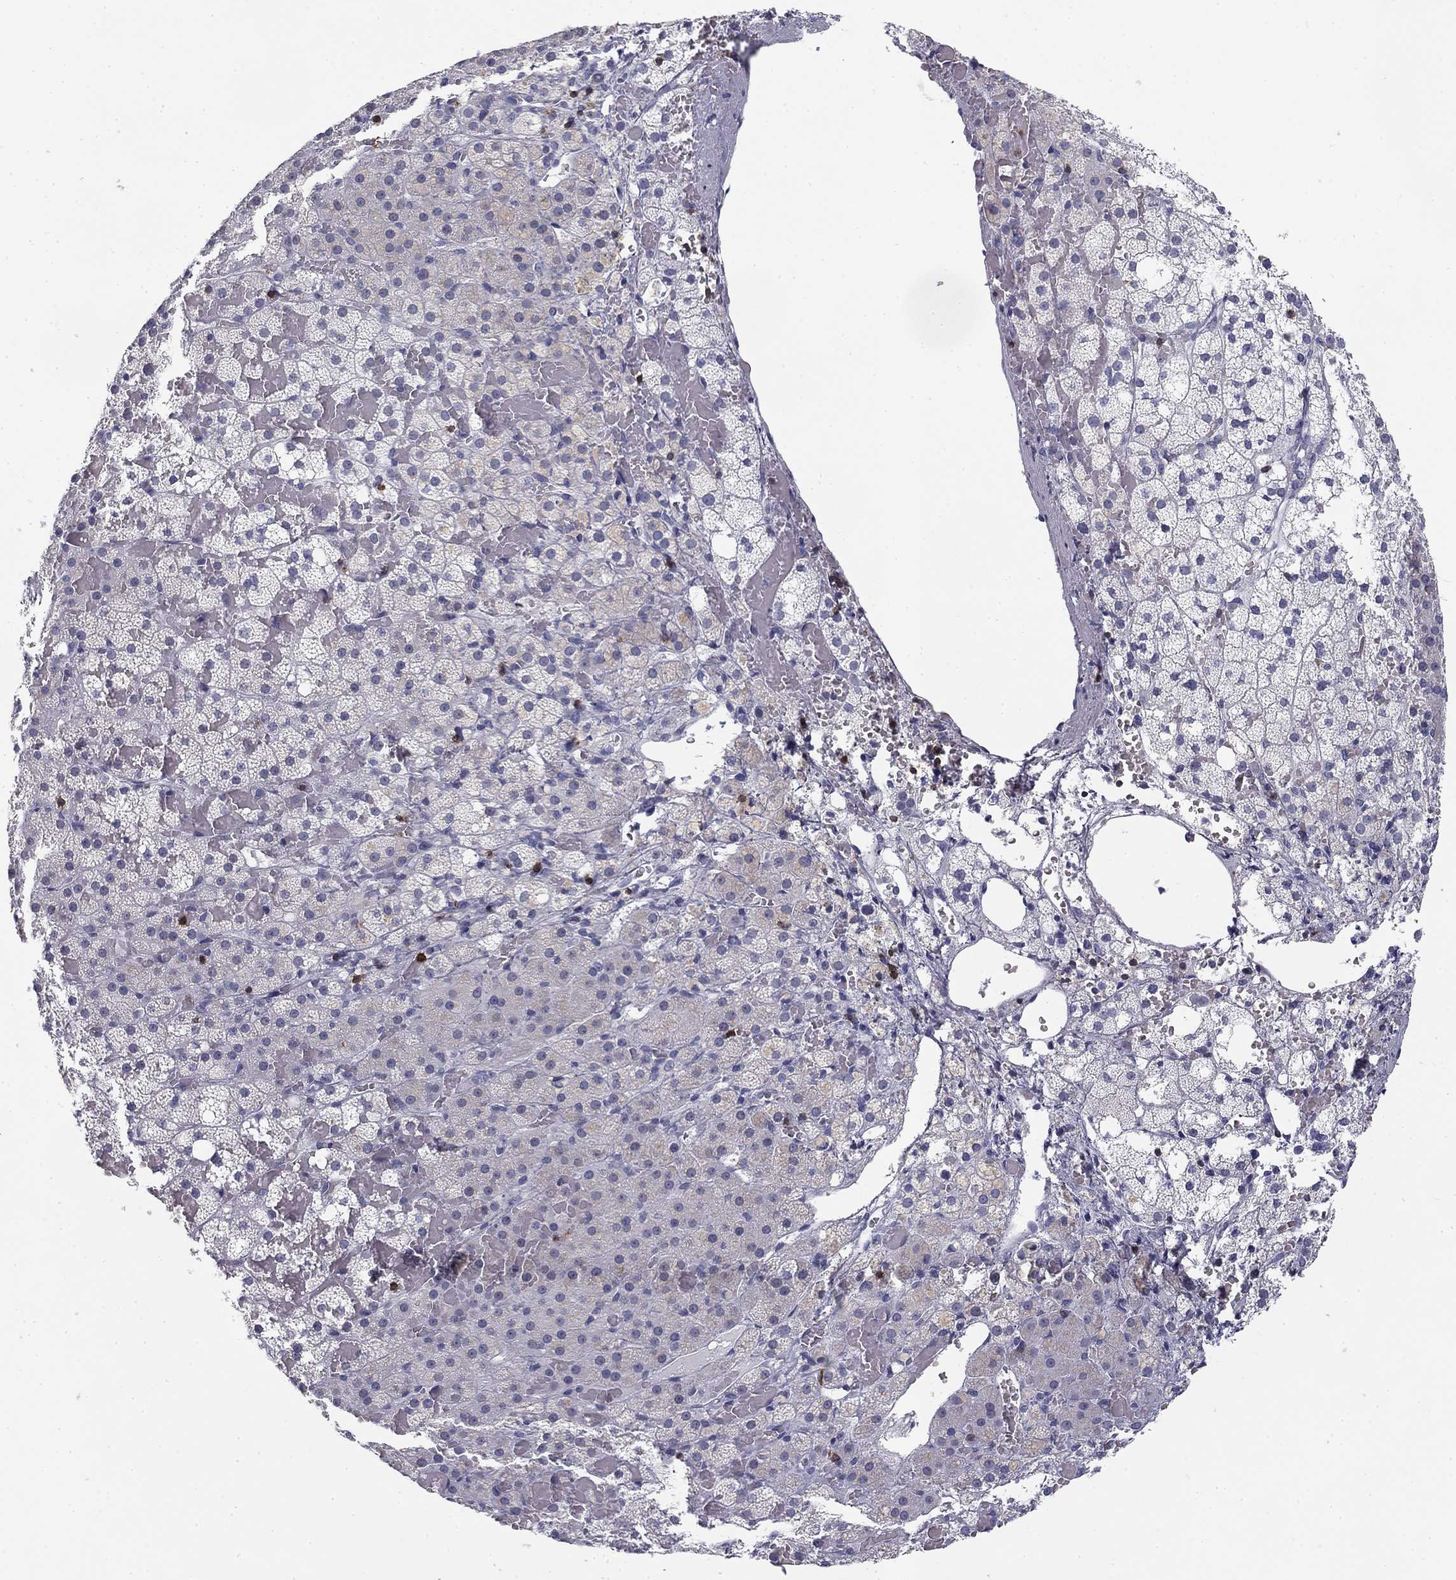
{"staining": {"intensity": "weak", "quantity": "<25%", "location": "cytoplasmic/membranous"}, "tissue": "adrenal gland", "cell_type": "Glandular cells", "image_type": "normal", "snomed": [{"axis": "morphology", "description": "Normal tissue, NOS"}, {"axis": "topography", "description": "Adrenal gland"}], "caption": "DAB immunohistochemical staining of benign human adrenal gland exhibits no significant staining in glandular cells.", "gene": "TRAT1", "patient": {"sex": "male", "age": 53}}